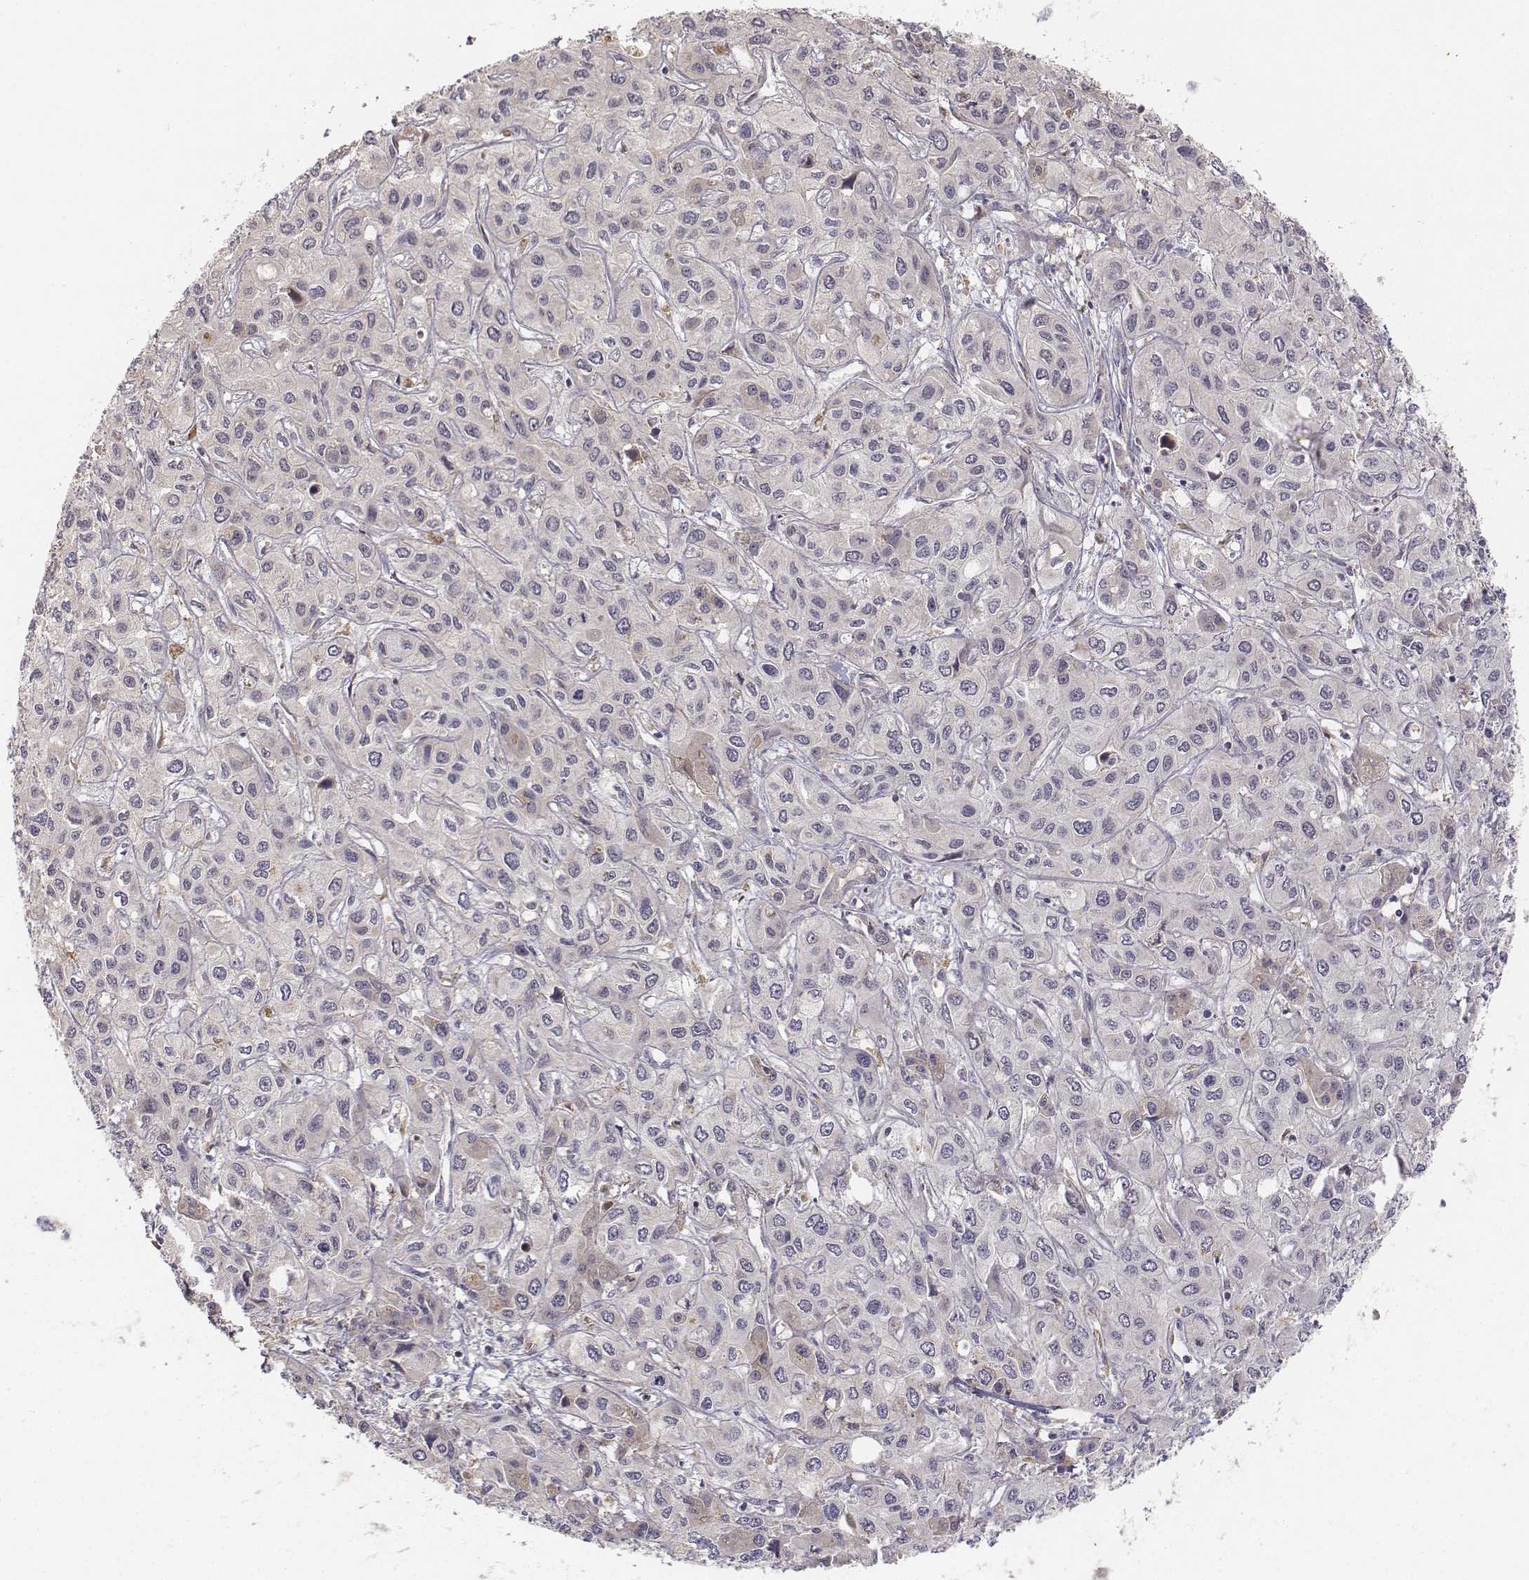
{"staining": {"intensity": "weak", "quantity": "<25%", "location": "cytoplasmic/membranous"}, "tissue": "liver cancer", "cell_type": "Tumor cells", "image_type": "cancer", "snomed": [{"axis": "morphology", "description": "Cholangiocarcinoma"}, {"axis": "topography", "description": "Liver"}], "caption": "Immunohistochemistry (IHC) image of neoplastic tissue: cholangiocarcinoma (liver) stained with DAB (3,3'-diaminobenzidine) displays no significant protein positivity in tumor cells. The staining was performed using DAB to visualize the protein expression in brown, while the nuclei were stained in blue with hematoxylin (Magnification: 20x).", "gene": "FBXO21", "patient": {"sex": "female", "age": 66}}